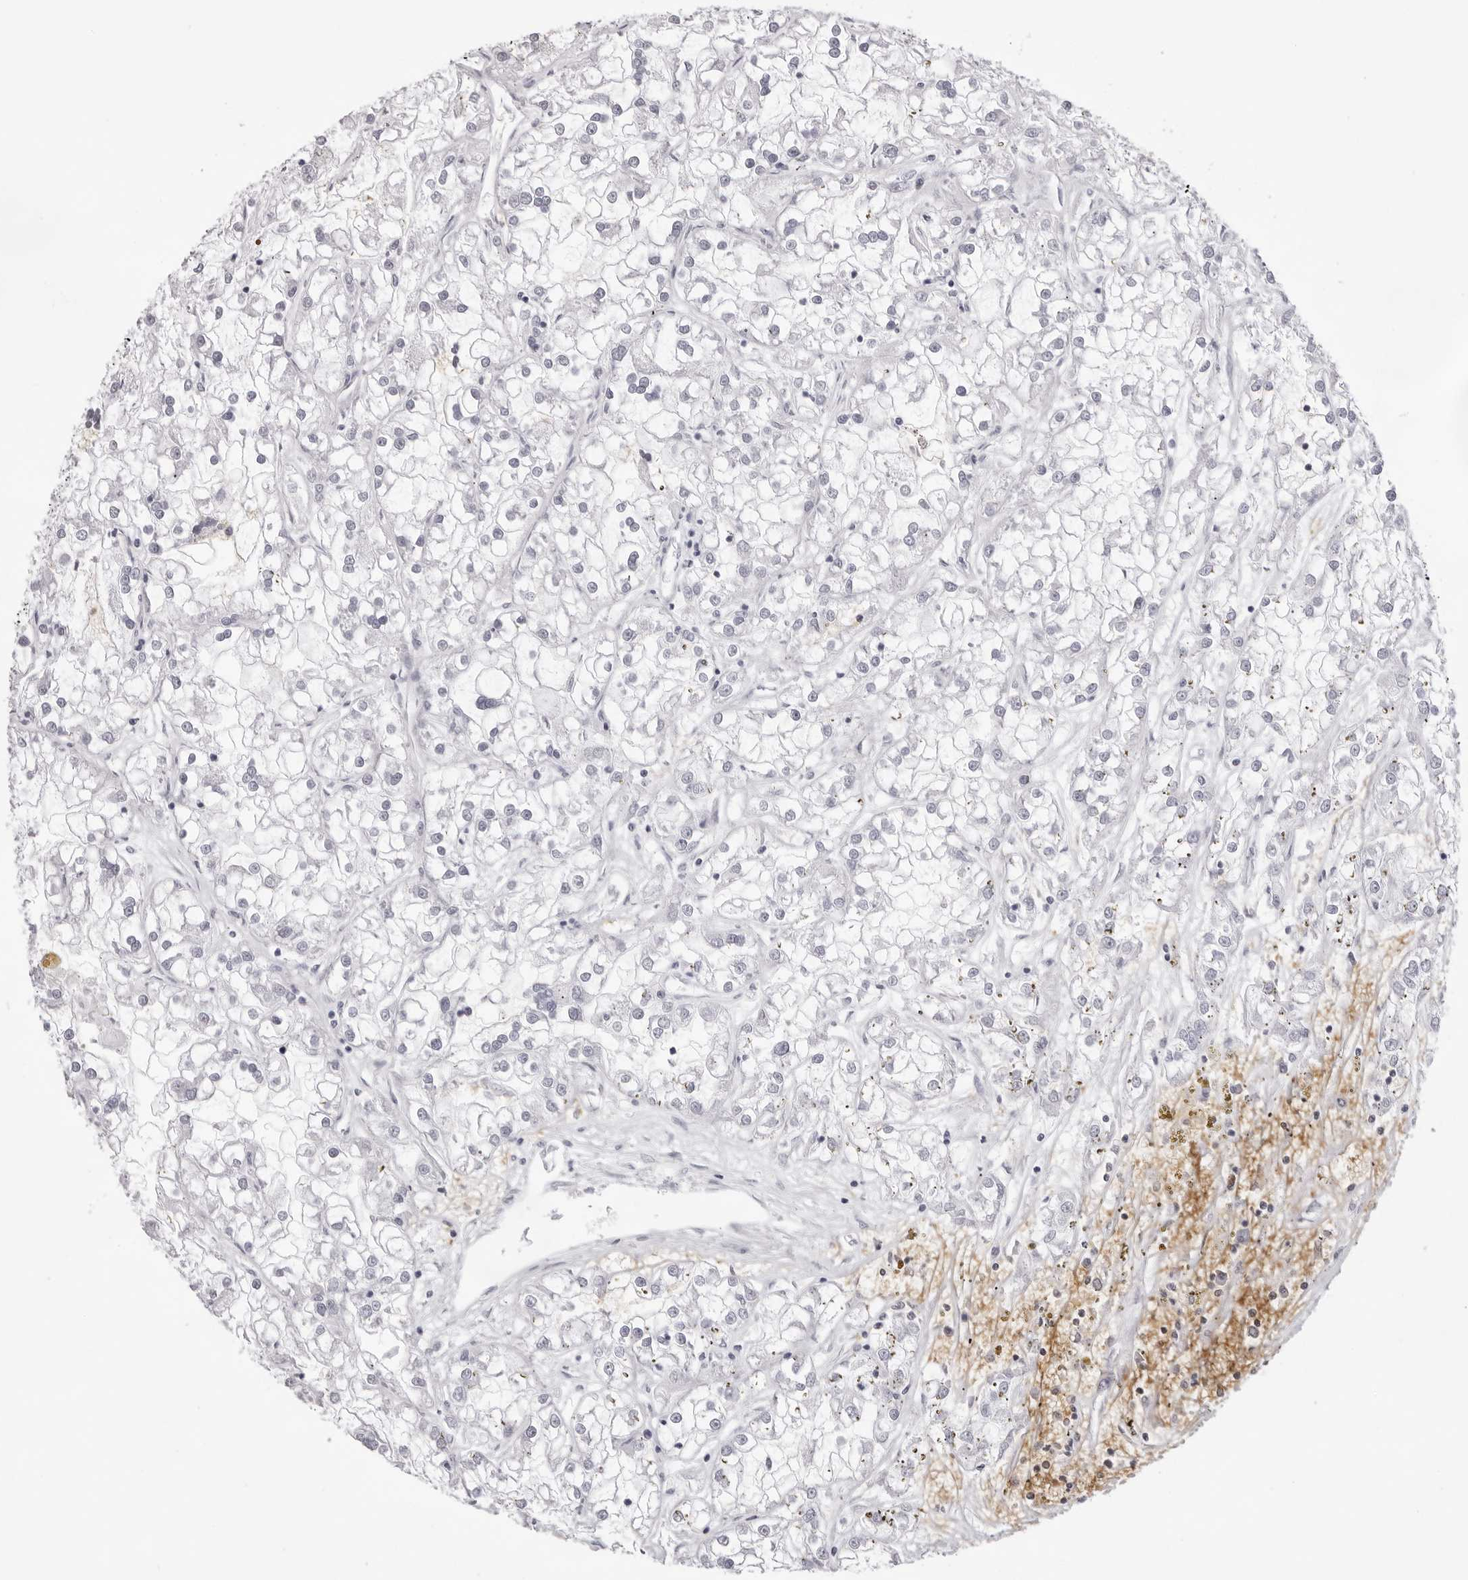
{"staining": {"intensity": "negative", "quantity": "none", "location": "none"}, "tissue": "renal cancer", "cell_type": "Tumor cells", "image_type": "cancer", "snomed": [{"axis": "morphology", "description": "Adenocarcinoma, NOS"}, {"axis": "topography", "description": "Kidney"}], "caption": "Renal cancer (adenocarcinoma) was stained to show a protein in brown. There is no significant positivity in tumor cells. (DAB IHC, high magnification).", "gene": "SPTA1", "patient": {"sex": "female", "age": 52}}